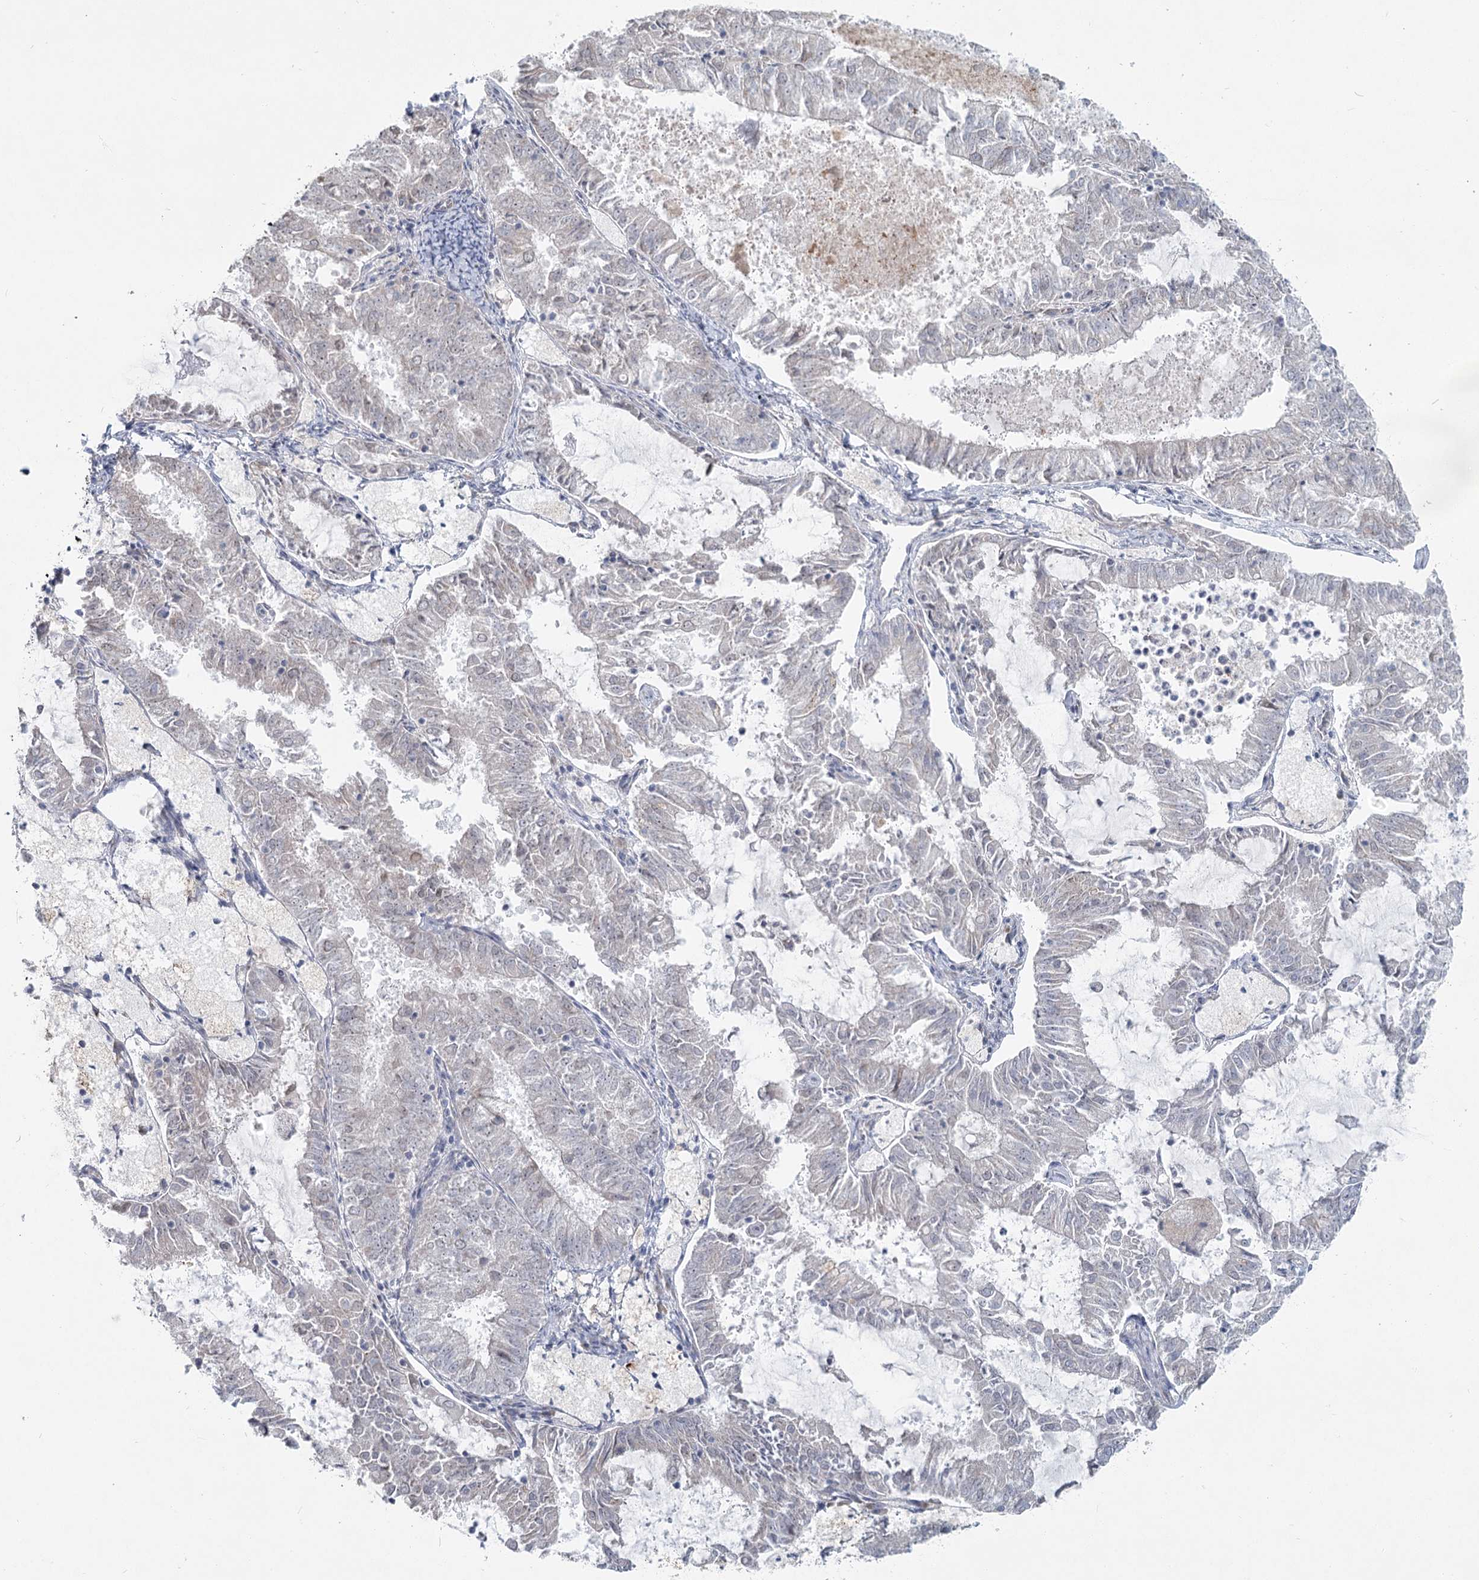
{"staining": {"intensity": "negative", "quantity": "none", "location": "none"}, "tissue": "endometrial cancer", "cell_type": "Tumor cells", "image_type": "cancer", "snomed": [{"axis": "morphology", "description": "Adenocarcinoma, NOS"}, {"axis": "topography", "description": "Endometrium"}], "caption": "Human endometrial cancer (adenocarcinoma) stained for a protein using IHC exhibits no positivity in tumor cells.", "gene": "SPINK13", "patient": {"sex": "female", "age": 57}}